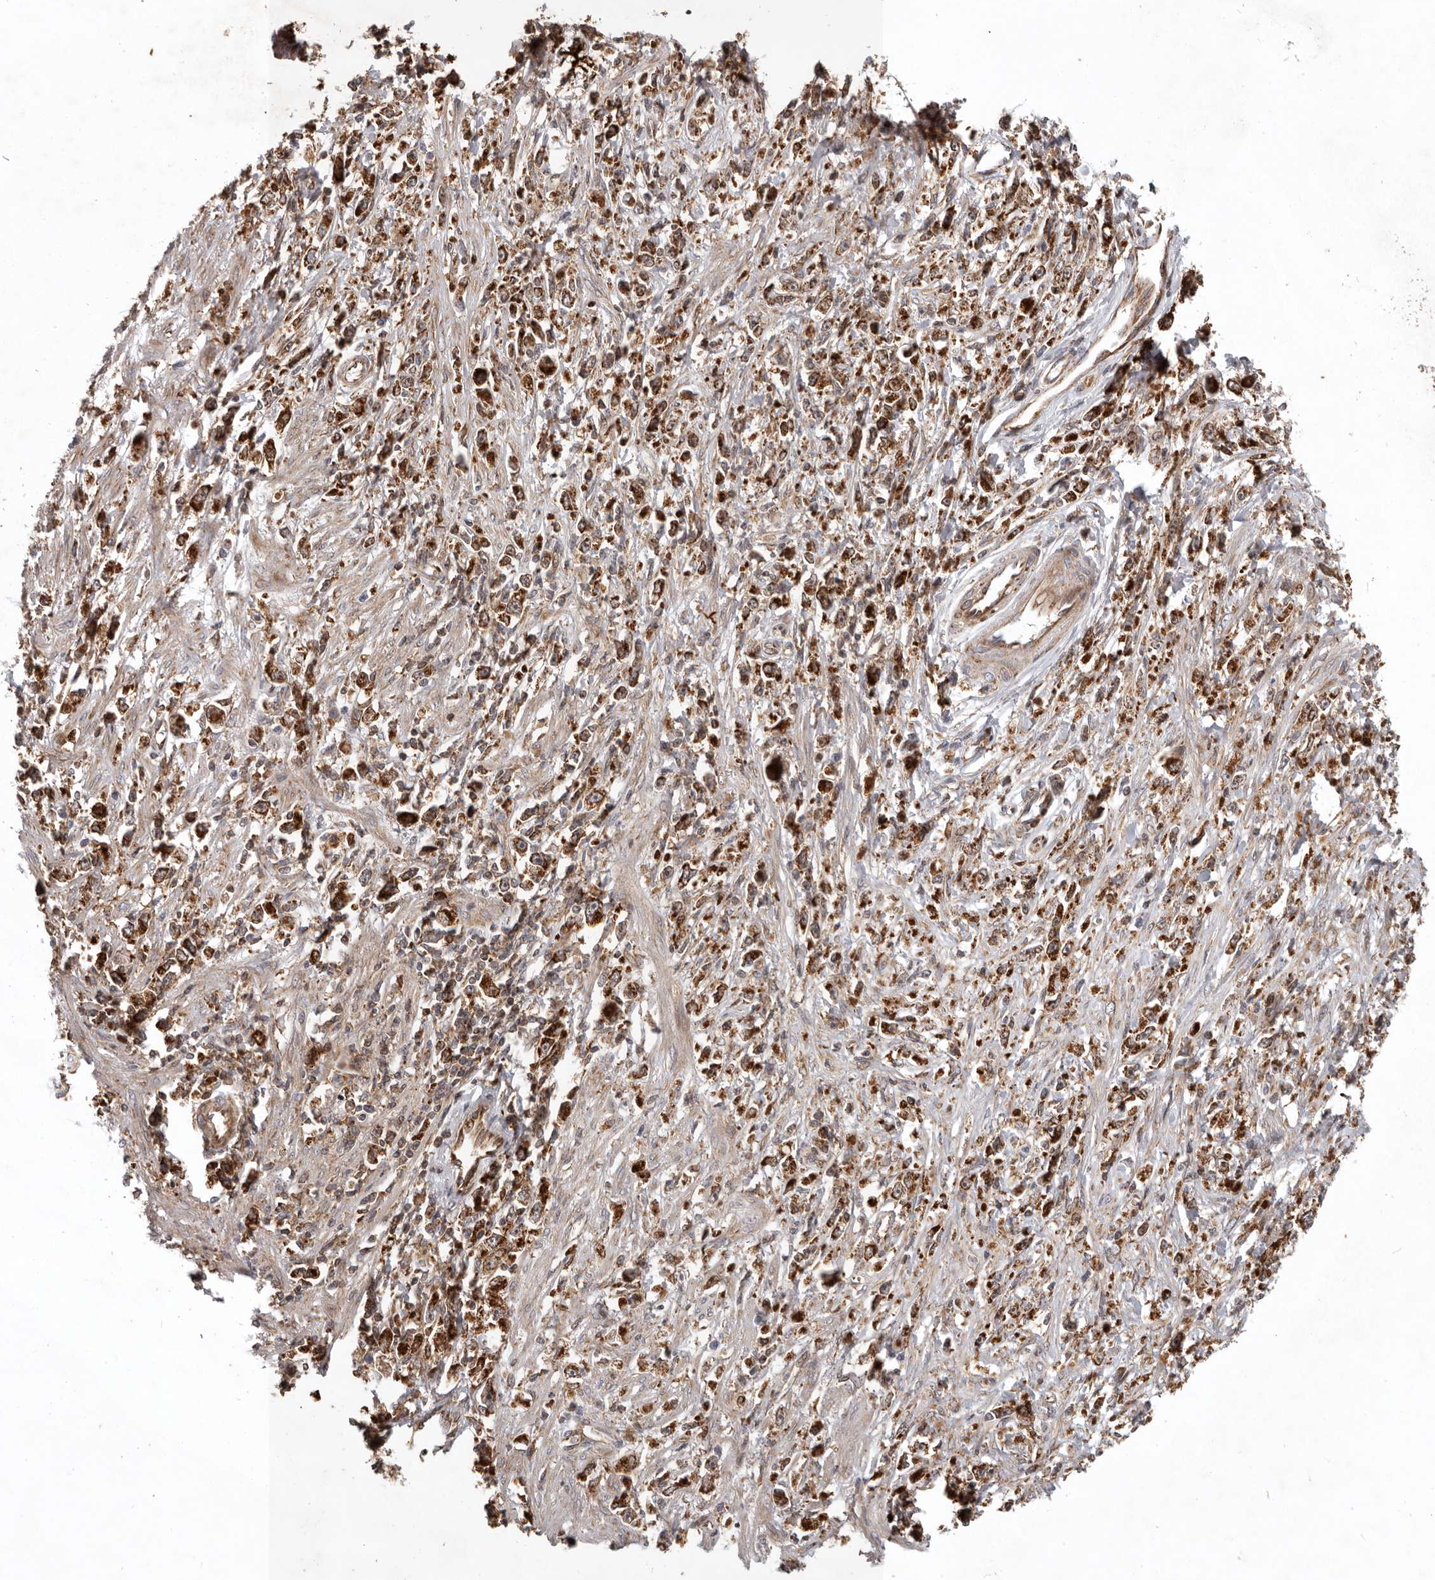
{"staining": {"intensity": "strong", "quantity": ">75%", "location": "cytoplasmic/membranous"}, "tissue": "stomach cancer", "cell_type": "Tumor cells", "image_type": "cancer", "snomed": [{"axis": "morphology", "description": "Adenocarcinoma, NOS"}, {"axis": "topography", "description": "Stomach"}], "caption": "A brown stain highlights strong cytoplasmic/membranous positivity of a protein in stomach cancer (adenocarcinoma) tumor cells.", "gene": "MRPS10", "patient": {"sex": "female", "age": 59}}